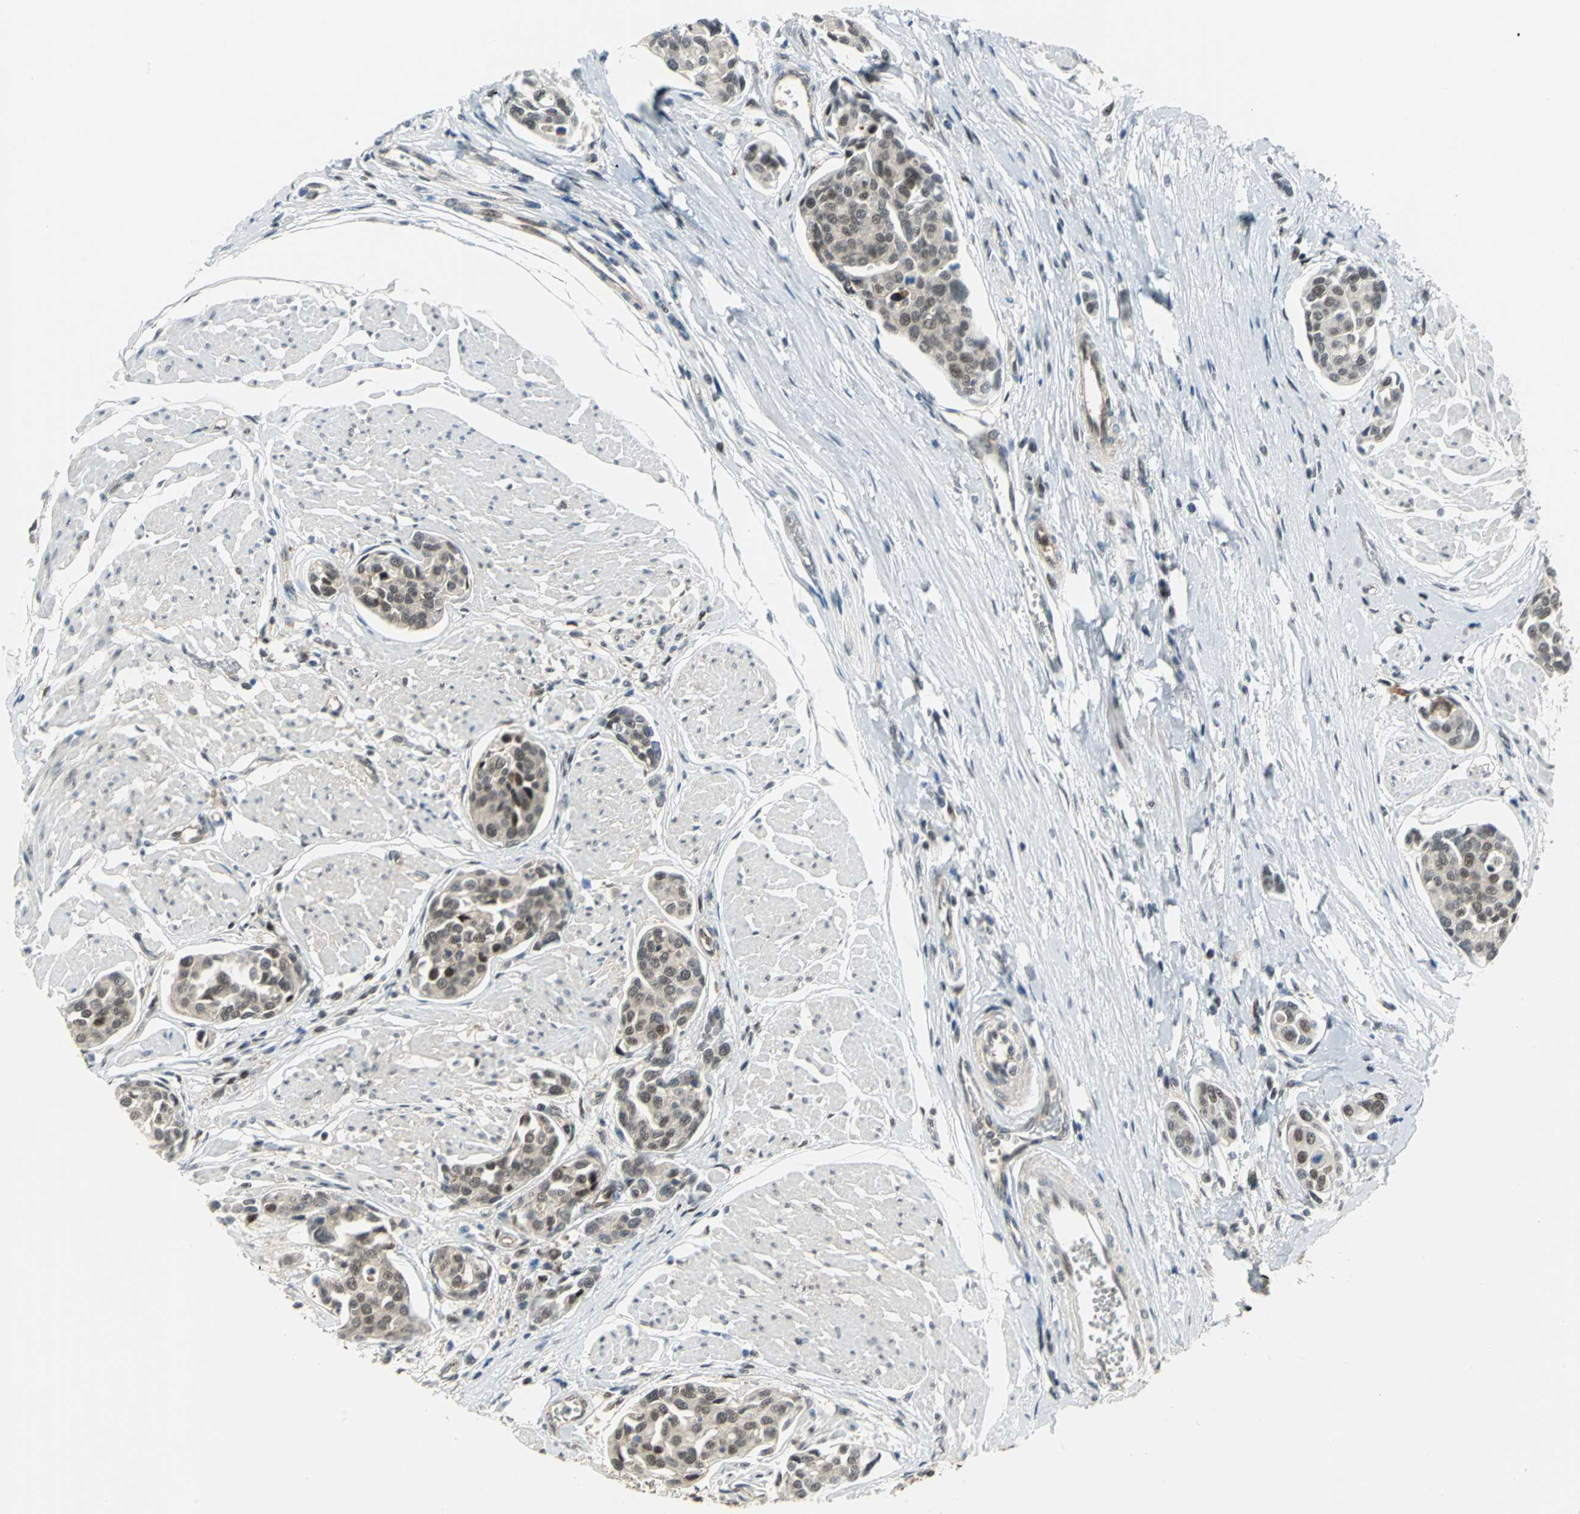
{"staining": {"intensity": "weak", "quantity": "25%-75%", "location": "nuclear"}, "tissue": "urothelial cancer", "cell_type": "Tumor cells", "image_type": "cancer", "snomed": [{"axis": "morphology", "description": "Urothelial carcinoma, High grade"}, {"axis": "topography", "description": "Urinary bladder"}], "caption": "Protein expression analysis of human urothelial cancer reveals weak nuclear positivity in about 25%-75% of tumor cells. The protein is stained brown, and the nuclei are stained in blue (DAB IHC with brightfield microscopy, high magnification).", "gene": "PSMA4", "patient": {"sex": "male", "age": 78}}